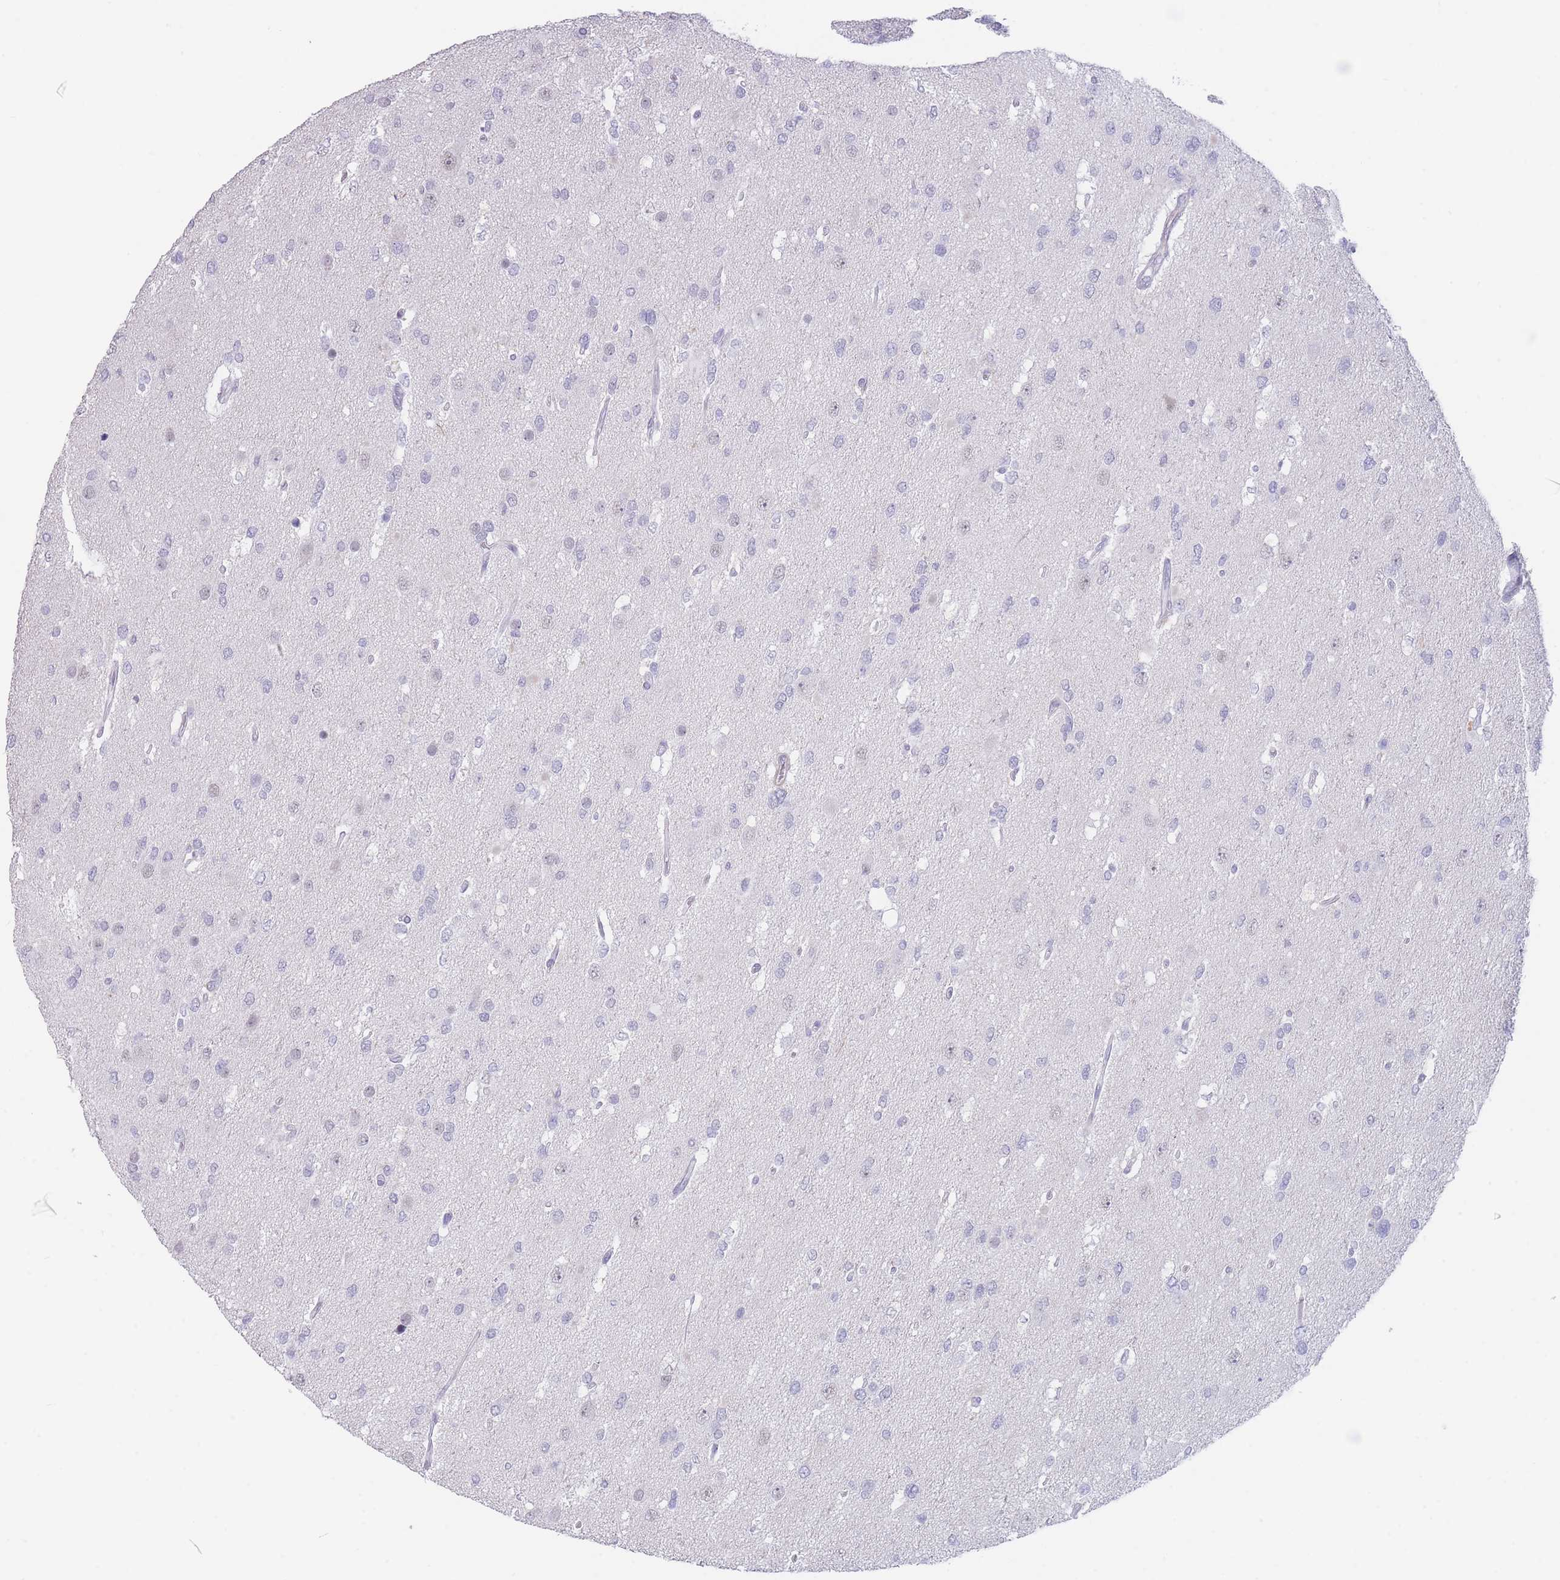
{"staining": {"intensity": "negative", "quantity": "none", "location": "none"}, "tissue": "glioma", "cell_type": "Tumor cells", "image_type": "cancer", "snomed": [{"axis": "morphology", "description": "Glioma, malignant, High grade"}, {"axis": "topography", "description": "Brain"}], "caption": "Malignant glioma (high-grade) was stained to show a protein in brown. There is no significant positivity in tumor cells.", "gene": "ASAP3", "patient": {"sex": "male", "age": 53}}